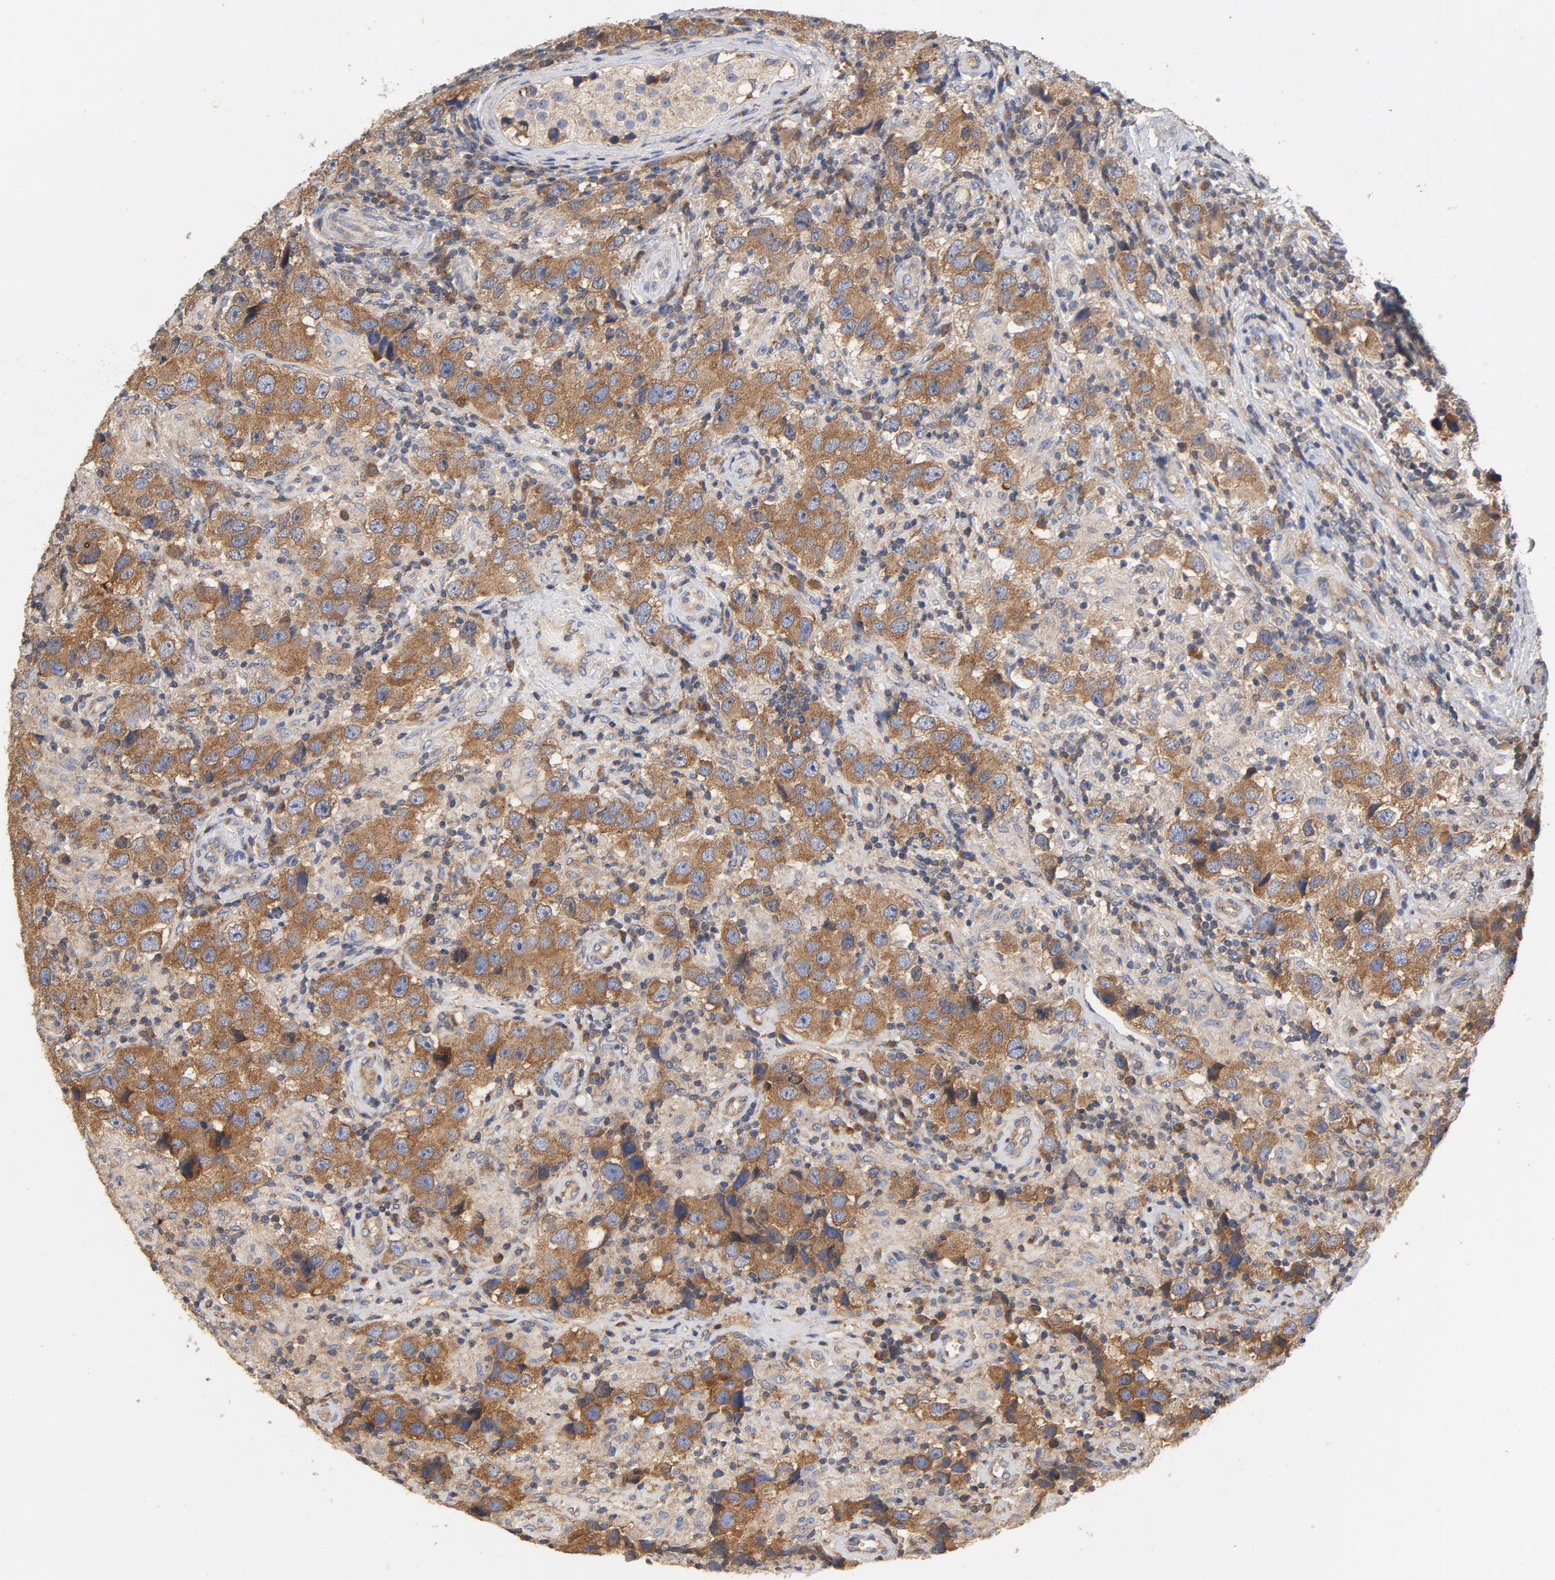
{"staining": {"intensity": "moderate", "quantity": ">75%", "location": "cytoplasmic/membranous"}, "tissue": "testis cancer", "cell_type": "Tumor cells", "image_type": "cancer", "snomed": [{"axis": "morphology", "description": "Carcinoma, Embryonal, NOS"}, {"axis": "topography", "description": "Testis"}], "caption": "Testis cancer (embryonal carcinoma) was stained to show a protein in brown. There is medium levels of moderate cytoplasmic/membranous staining in approximately >75% of tumor cells.", "gene": "DDX6", "patient": {"sex": "male", "age": 21}}